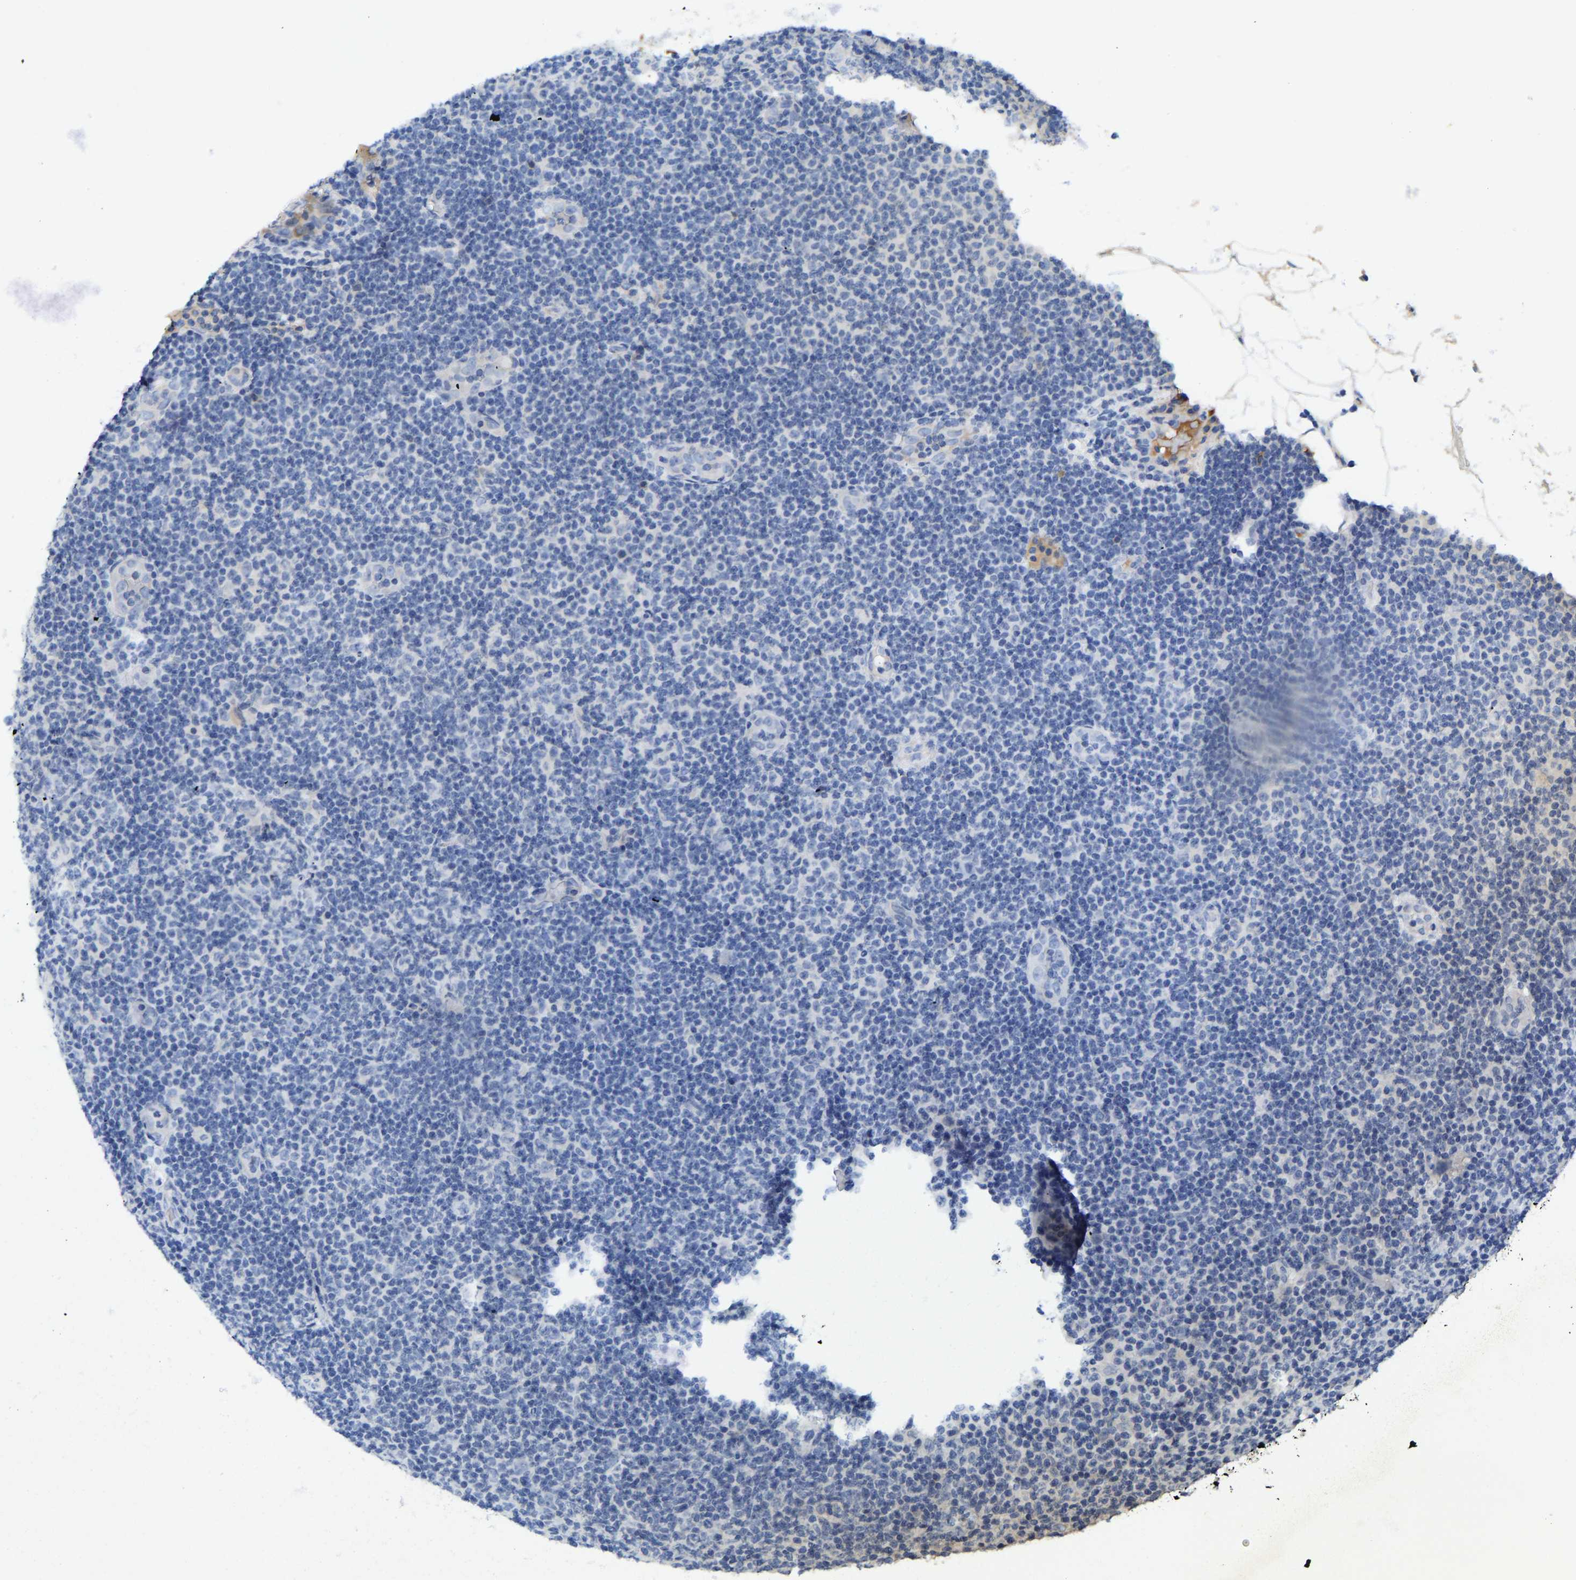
{"staining": {"intensity": "negative", "quantity": "none", "location": "none"}, "tissue": "lymphoma", "cell_type": "Tumor cells", "image_type": "cancer", "snomed": [{"axis": "morphology", "description": "Malignant lymphoma, non-Hodgkin's type, Low grade"}, {"axis": "topography", "description": "Lymph node"}], "caption": "Tumor cells show no significant positivity in low-grade malignant lymphoma, non-Hodgkin's type.", "gene": "VCPKMT", "patient": {"sex": "male", "age": 66}}